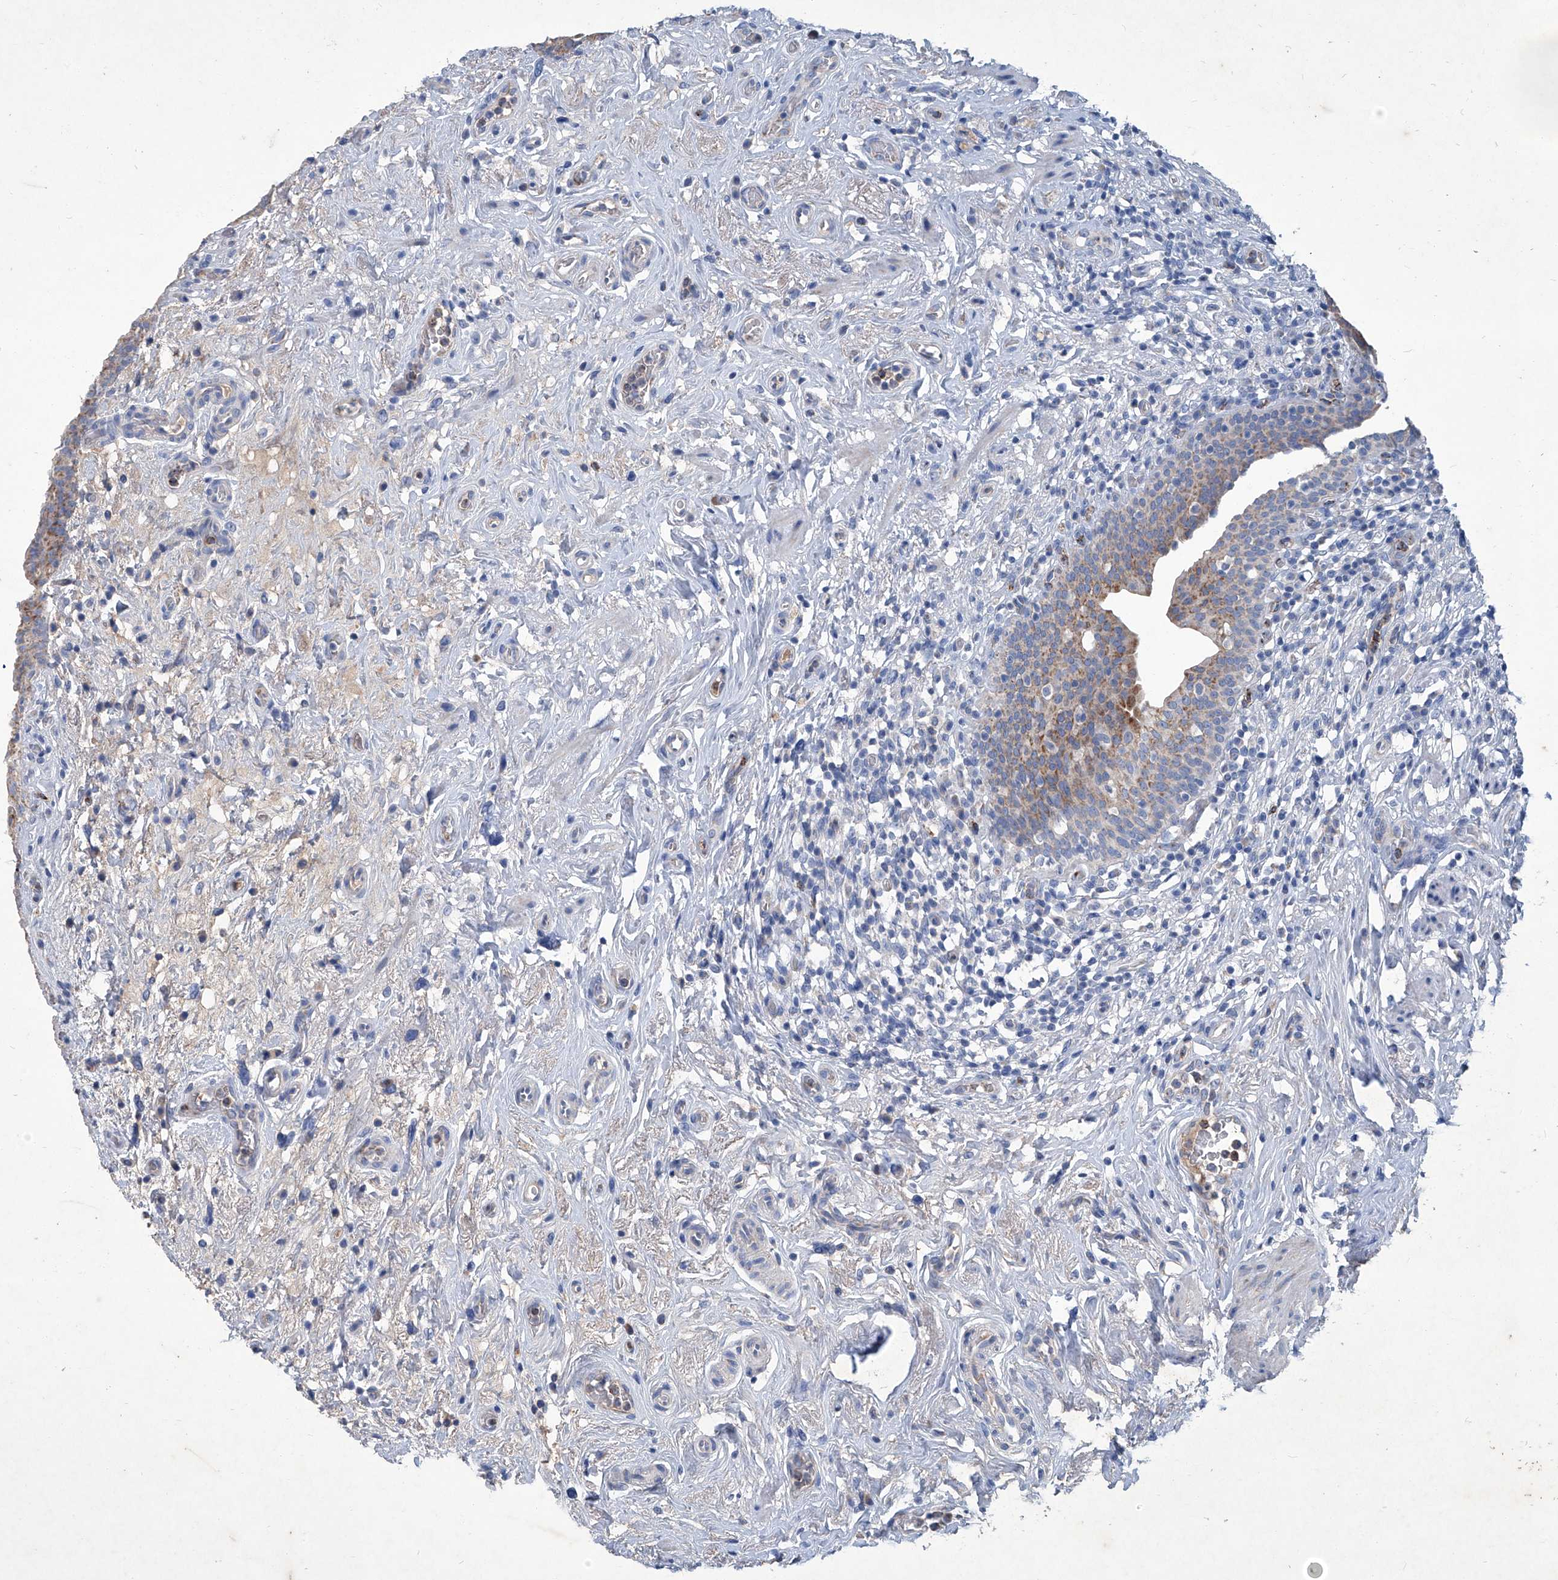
{"staining": {"intensity": "moderate", "quantity": ">75%", "location": "cytoplasmic/membranous"}, "tissue": "urinary bladder", "cell_type": "Urothelial cells", "image_type": "normal", "snomed": [{"axis": "morphology", "description": "Normal tissue, NOS"}, {"axis": "topography", "description": "Urinary bladder"}], "caption": "Immunohistochemistry (IHC) image of benign urinary bladder: urinary bladder stained using immunohistochemistry (IHC) reveals medium levels of moderate protein expression localized specifically in the cytoplasmic/membranous of urothelial cells, appearing as a cytoplasmic/membranous brown color.", "gene": "MTARC1", "patient": {"sex": "male", "age": 83}}